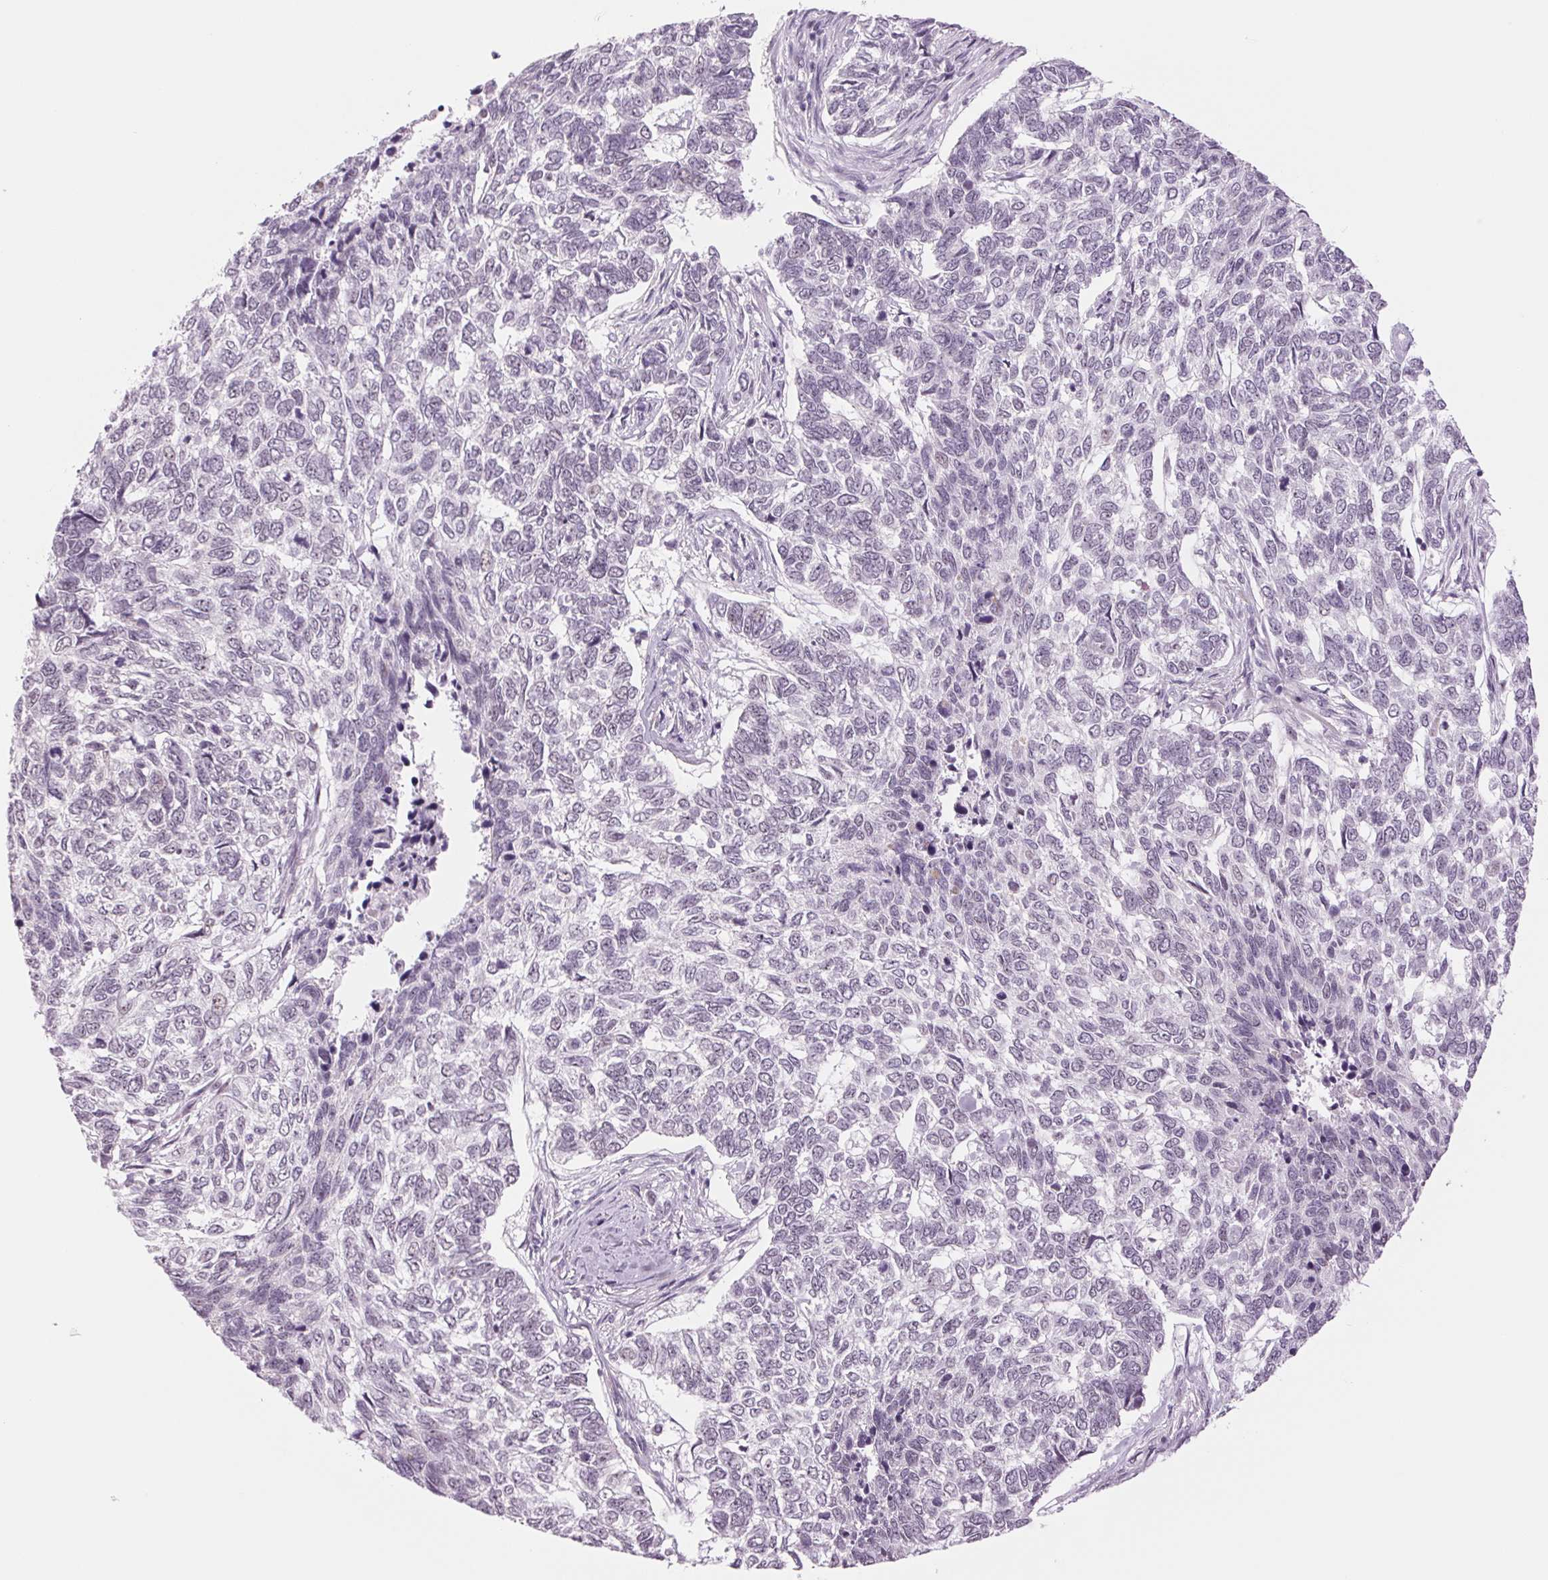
{"staining": {"intensity": "negative", "quantity": "none", "location": "none"}, "tissue": "skin cancer", "cell_type": "Tumor cells", "image_type": "cancer", "snomed": [{"axis": "morphology", "description": "Basal cell carcinoma"}, {"axis": "topography", "description": "Skin"}], "caption": "A micrograph of skin cancer (basal cell carcinoma) stained for a protein shows no brown staining in tumor cells.", "gene": "ZC3H14", "patient": {"sex": "female", "age": 65}}